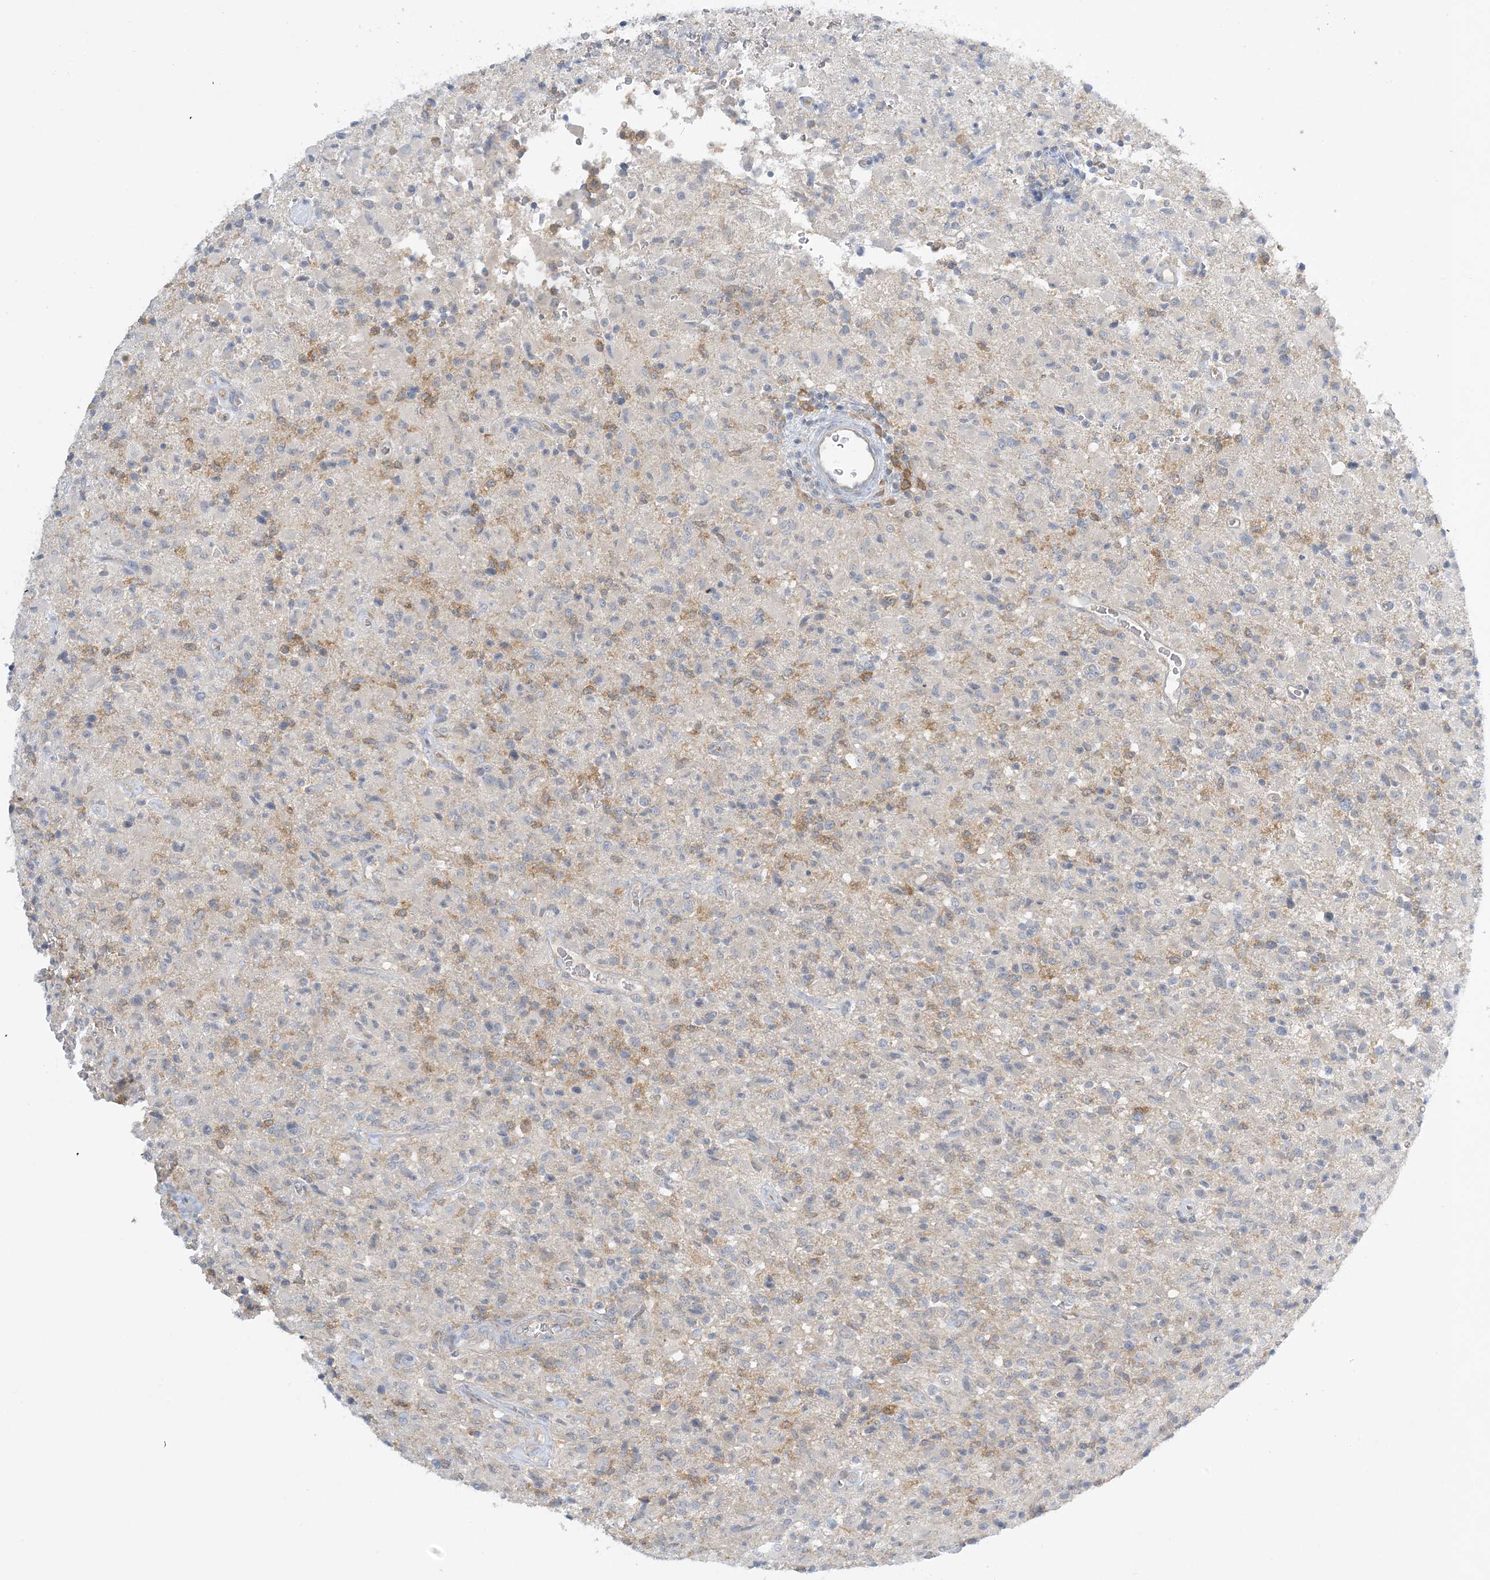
{"staining": {"intensity": "moderate", "quantity": "<25%", "location": "cytoplasmic/membranous"}, "tissue": "glioma", "cell_type": "Tumor cells", "image_type": "cancer", "snomed": [{"axis": "morphology", "description": "Glioma, malignant, High grade"}, {"axis": "topography", "description": "Brain"}], "caption": "This image displays IHC staining of malignant glioma (high-grade), with low moderate cytoplasmic/membranous expression in about <25% of tumor cells.", "gene": "MRPS18A", "patient": {"sex": "female", "age": 57}}